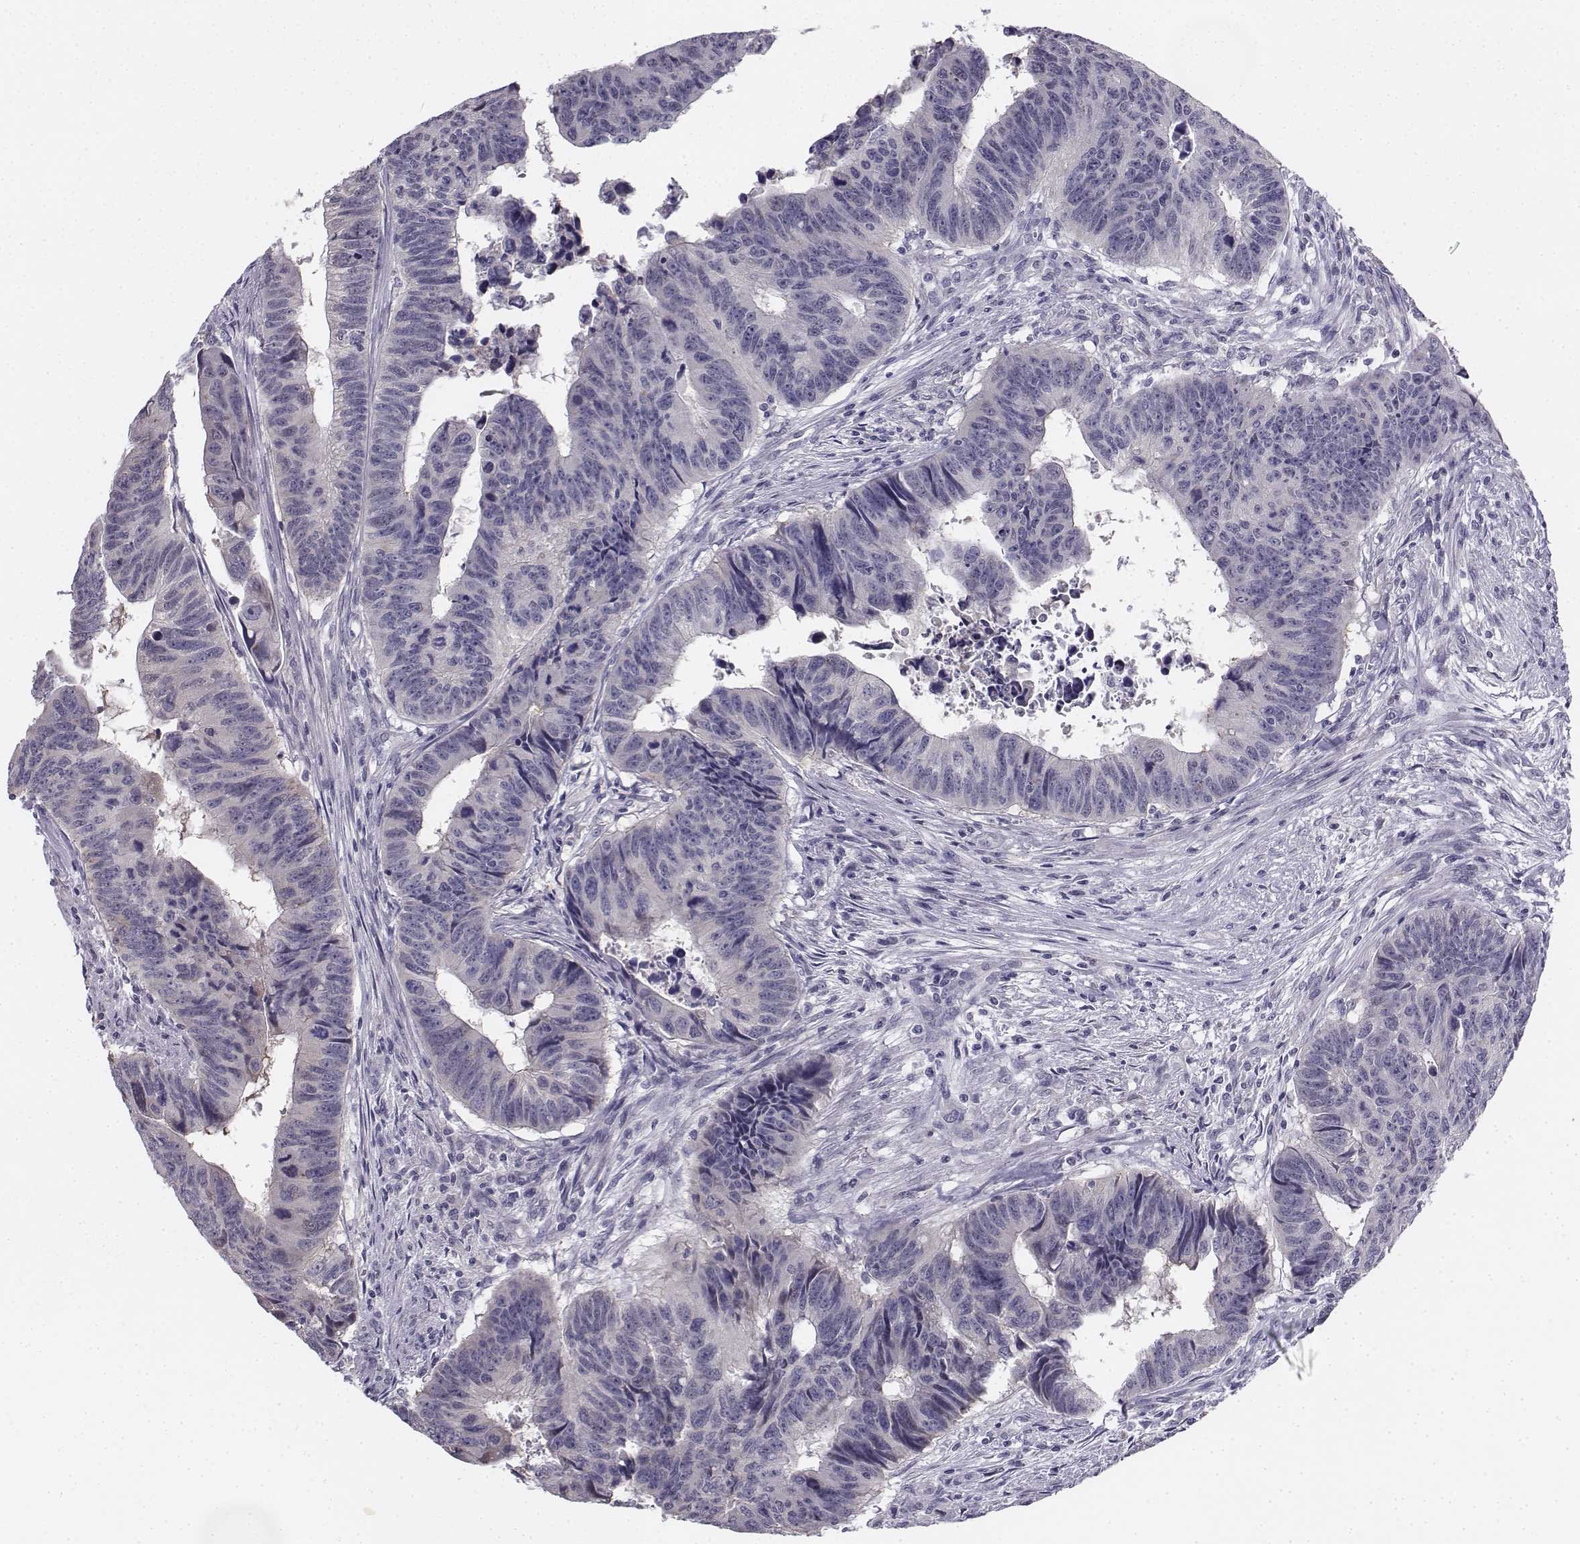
{"staining": {"intensity": "negative", "quantity": "none", "location": "none"}, "tissue": "colorectal cancer", "cell_type": "Tumor cells", "image_type": "cancer", "snomed": [{"axis": "morphology", "description": "Adenocarcinoma, NOS"}, {"axis": "topography", "description": "Rectum"}], "caption": "A histopathology image of colorectal adenocarcinoma stained for a protein exhibits no brown staining in tumor cells.", "gene": "PENK", "patient": {"sex": "female", "age": 85}}